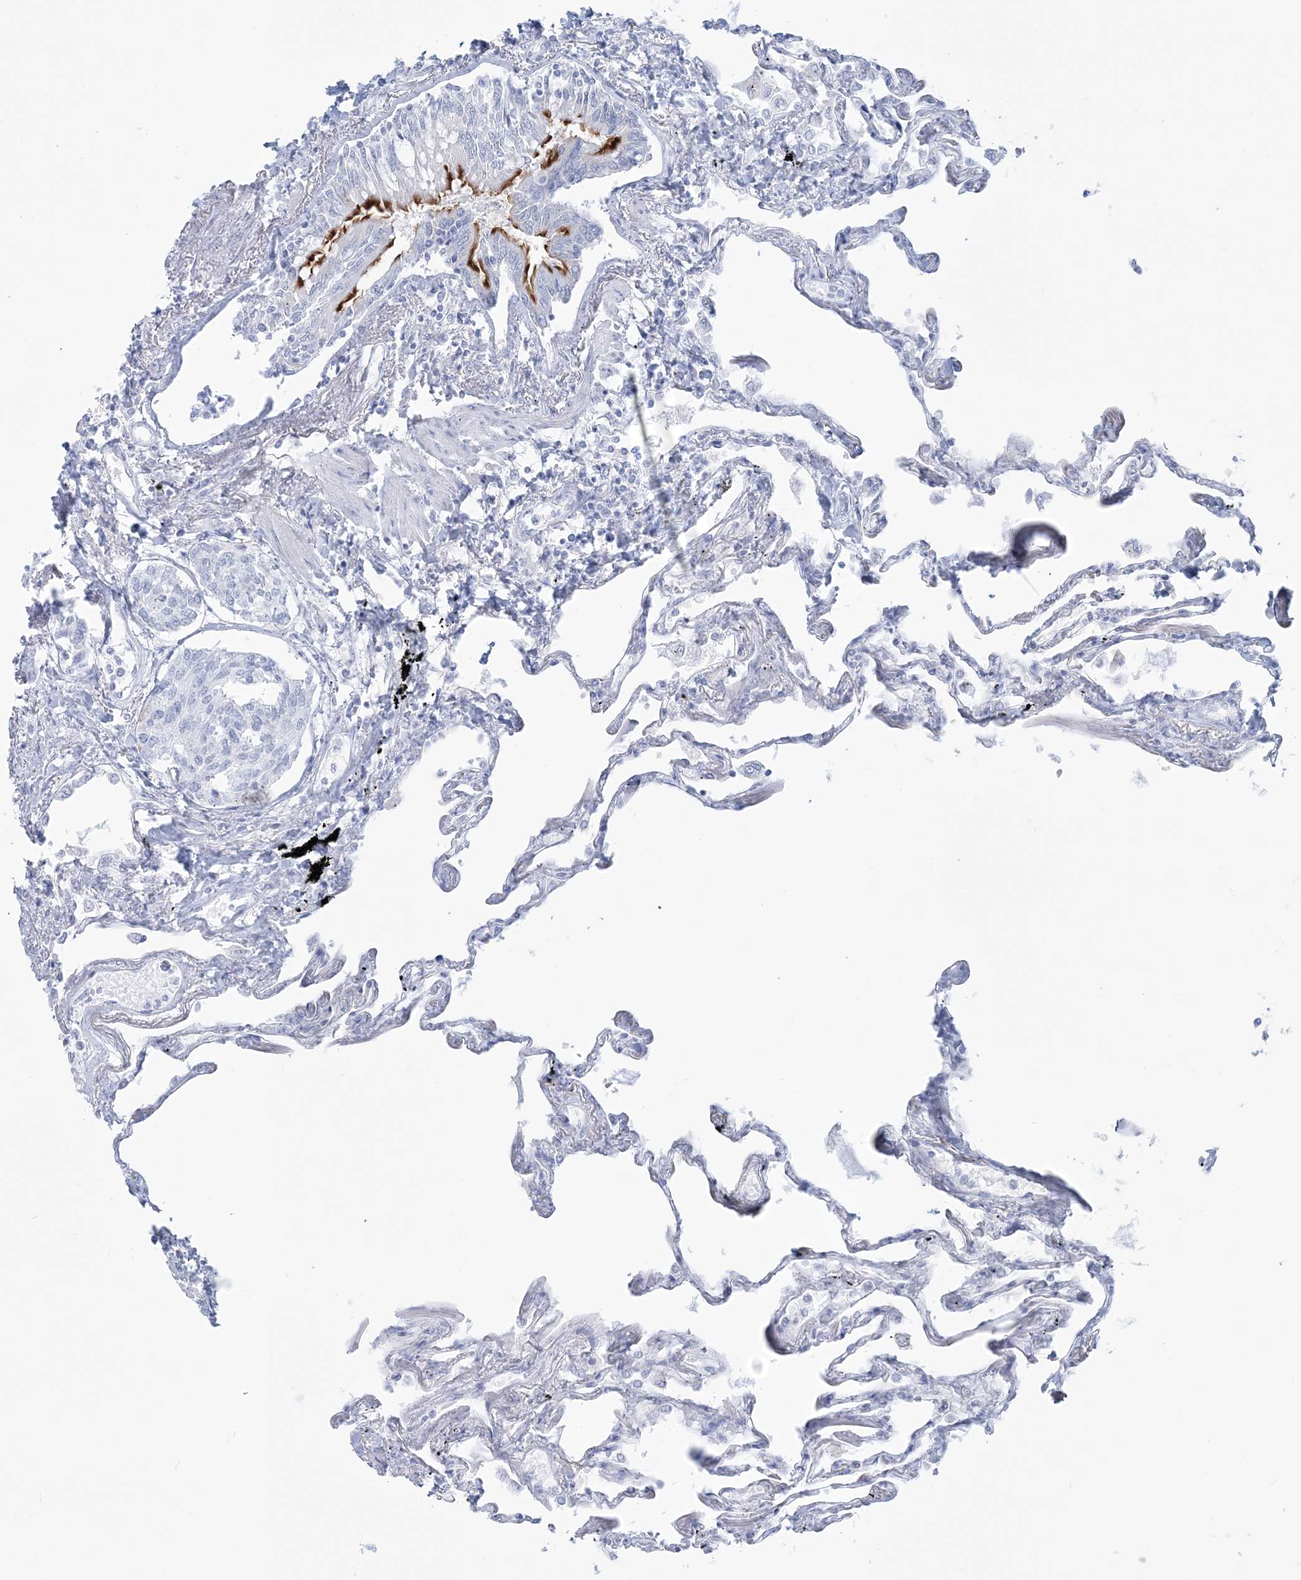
{"staining": {"intensity": "negative", "quantity": "none", "location": "none"}, "tissue": "lung", "cell_type": "Alveolar cells", "image_type": "normal", "snomed": [{"axis": "morphology", "description": "Normal tissue, NOS"}, {"axis": "topography", "description": "Lung"}], "caption": "IHC of normal lung demonstrates no expression in alveolar cells.", "gene": "ADGB", "patient": {"sex": "female", "age": 67}}